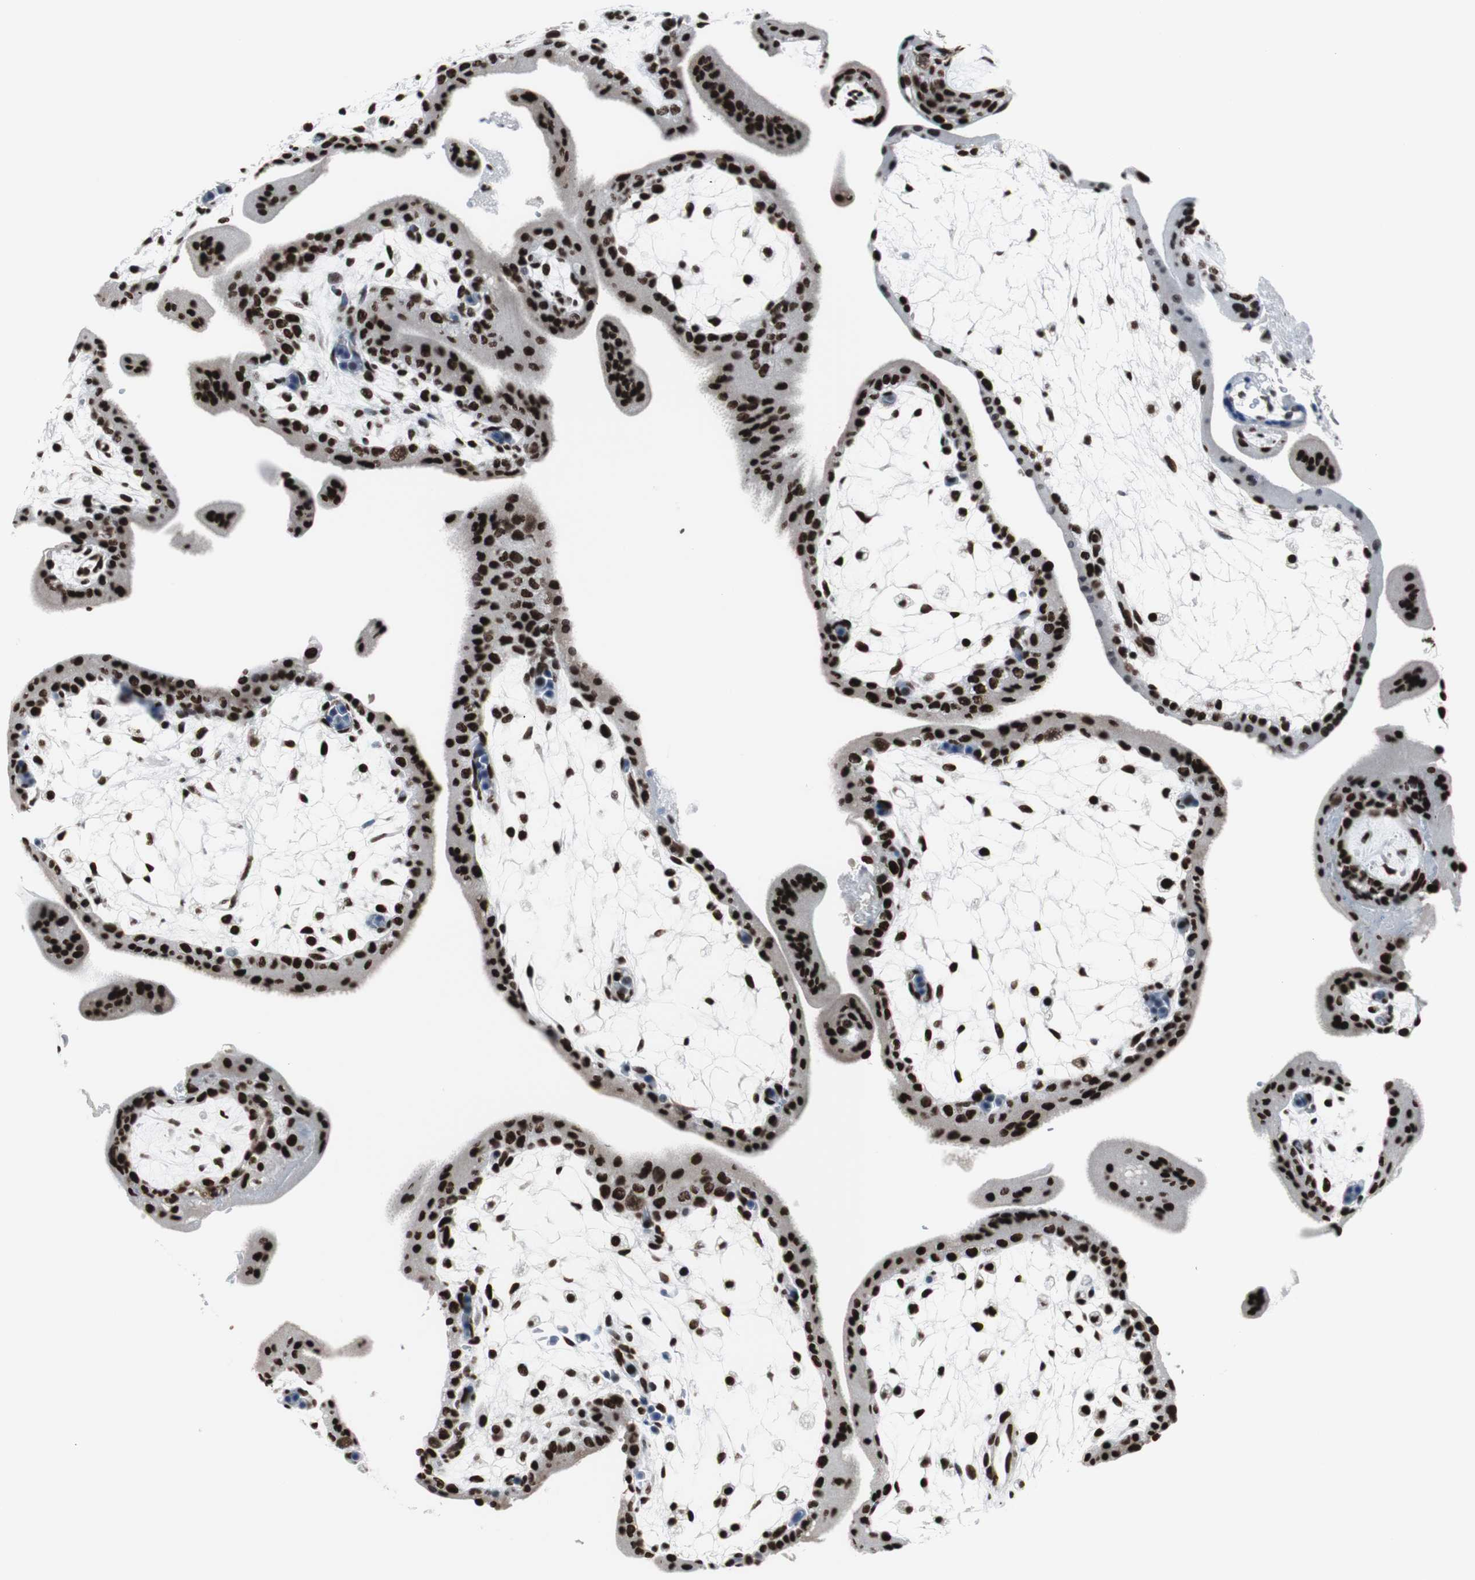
{"staining": {"intensity": "strong", "quantity": ">75%", "location": "nuclear"}, "tissue": "placenta", "cell_type": "Decidual cells", "image_type": "normal", "snomed": [{"axis": "morphology", "description": "Normal tissue, NOS"}, {"axis": "topography", "description": "Placenta"}], "caption": "An IHC micrograph of benign tissue is shown. Protein staining in brown labels strong nuclear positivity in placenta within decidual cells. Nuclei are stained in blue.", "gene": "XRCC1", "patient": {"sex": "female", "age": 35}}